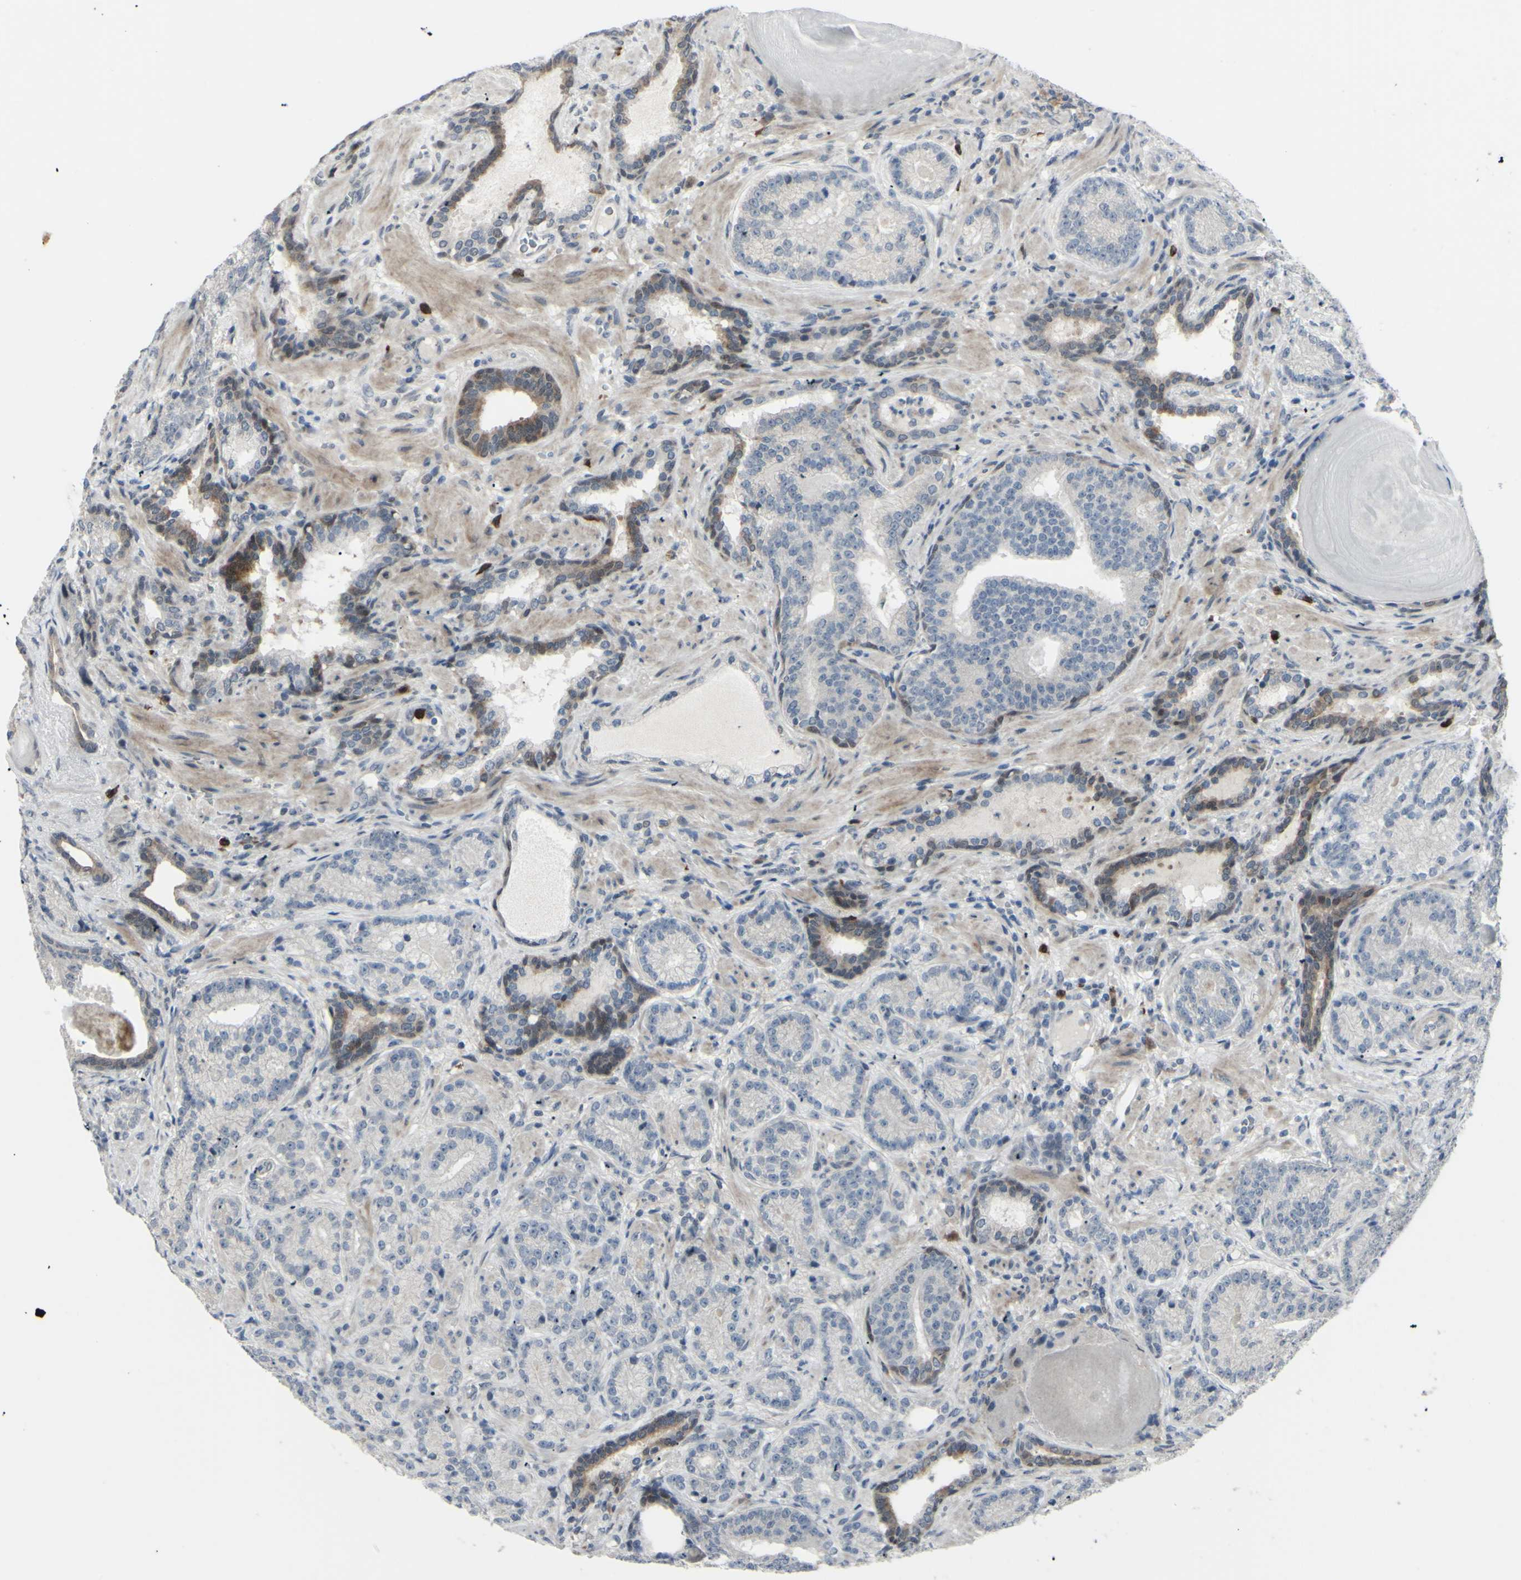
{"staining": {"intensity": "moderate", "quantity": "25%-75%", "location": "cytoplasmic/membranous"}, "tissue": "prostate cancer", "cell_type": "Tumor cells", "image_type": "cancer", "snomed": [{"axis": "morphology", "description": "Adenocarcinoma, High grade"}, {"axis": "topography", "description": "Prostate"}], "caption": "The immunohistochemical stain shows moderate cytoplasmic/membranous staining in tumor cells of prostate cancer tissue.", "gene": "ETNK1", "patient": {"sex": "male", "age": 61}}